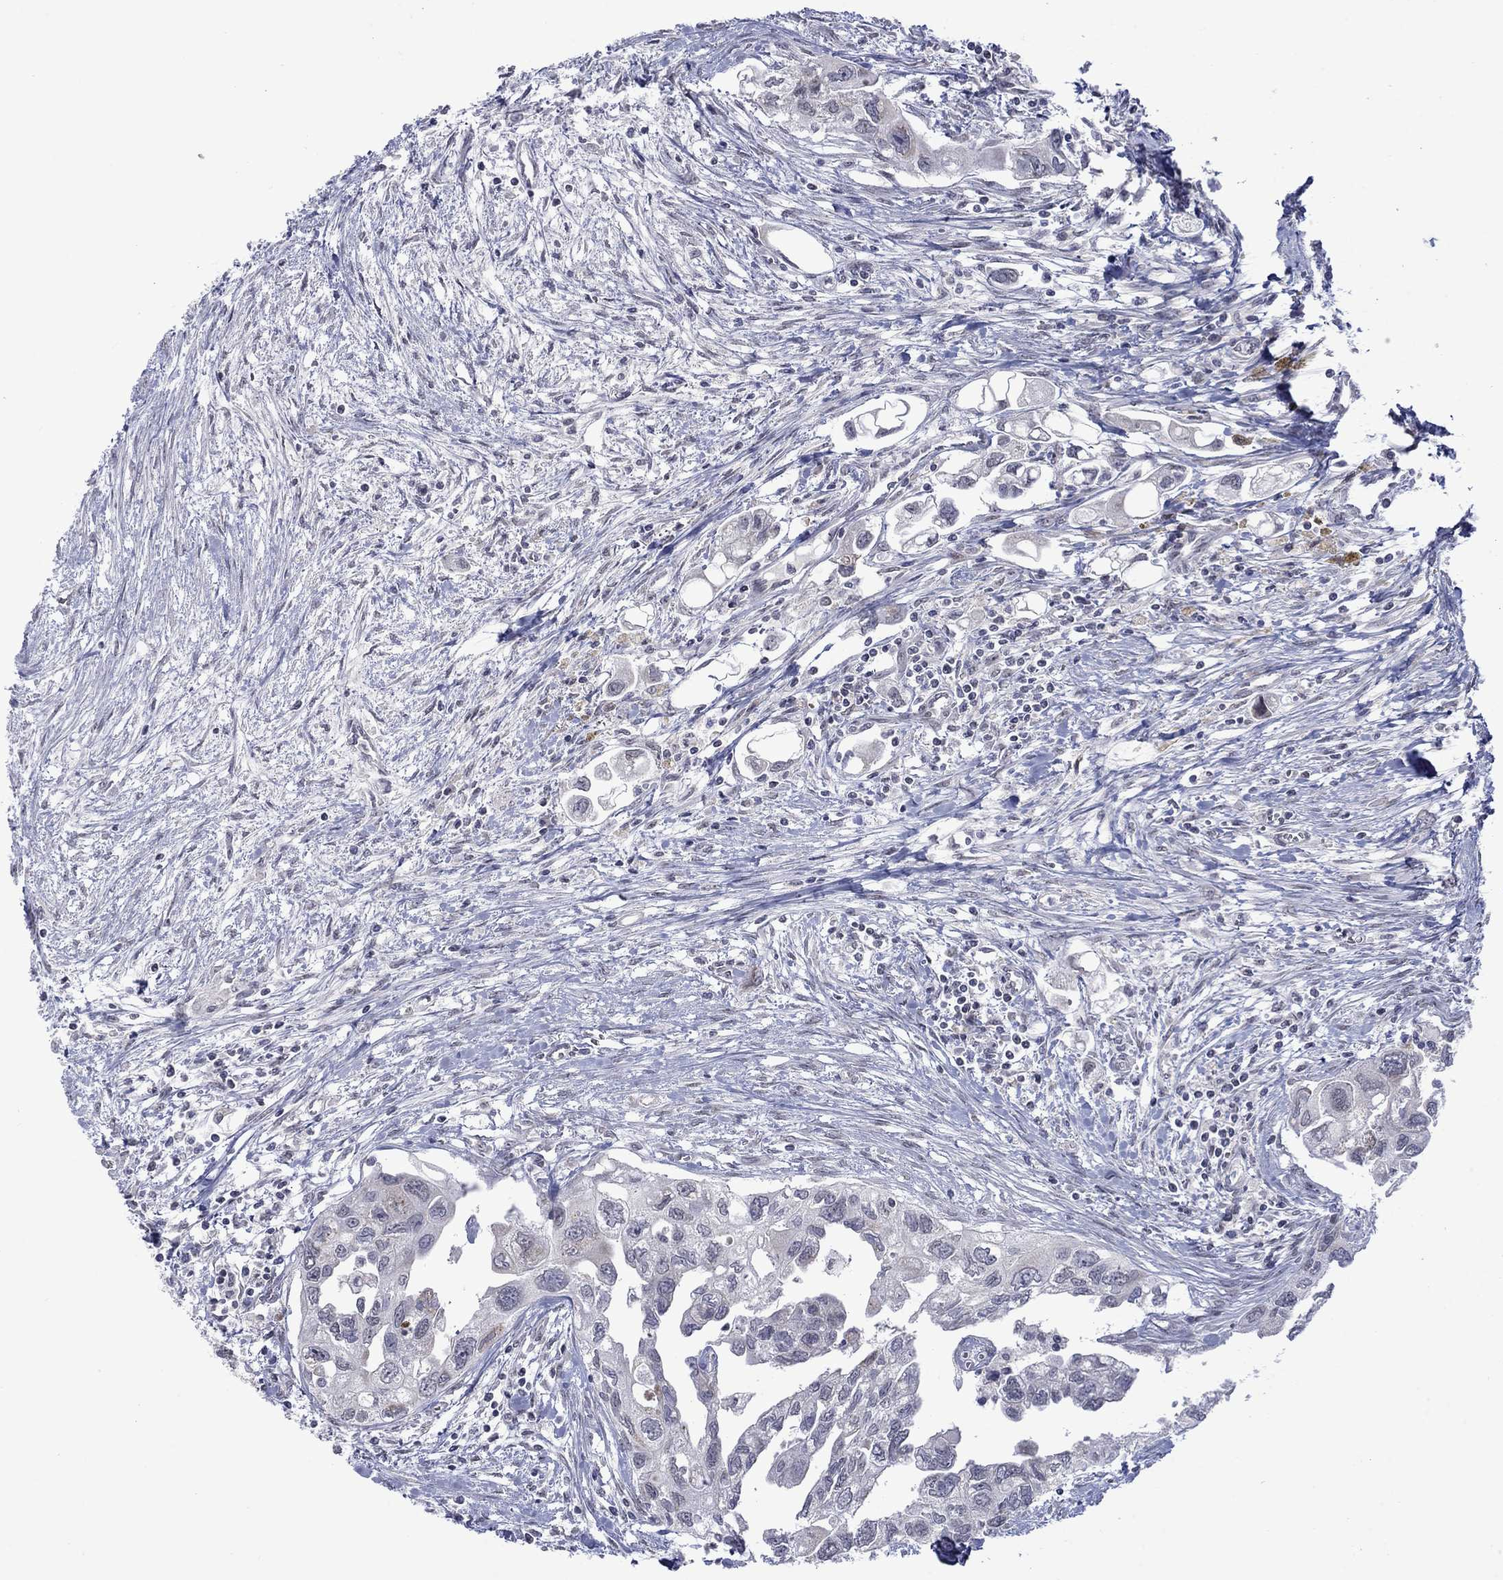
{"staining": {"intensity": "negative", "quantity": "none", "location": "none"}, "tissue": "urothelial cancer", "cell_type": "Tumor cells", "image_type": "cancer", "snomed": [{"axis": "morphology", "description": "Urothelial carcinoma, High grade"}, {"axis": "topography", "description": "Urinary bladder"}], "caption": "This is an IHC photomicrograph of high-grade urothelial carcinoma. There is no positivity in tumor cells.", "gene": "KCNJ16", "patient": {"sex": "male", "age": 59}}